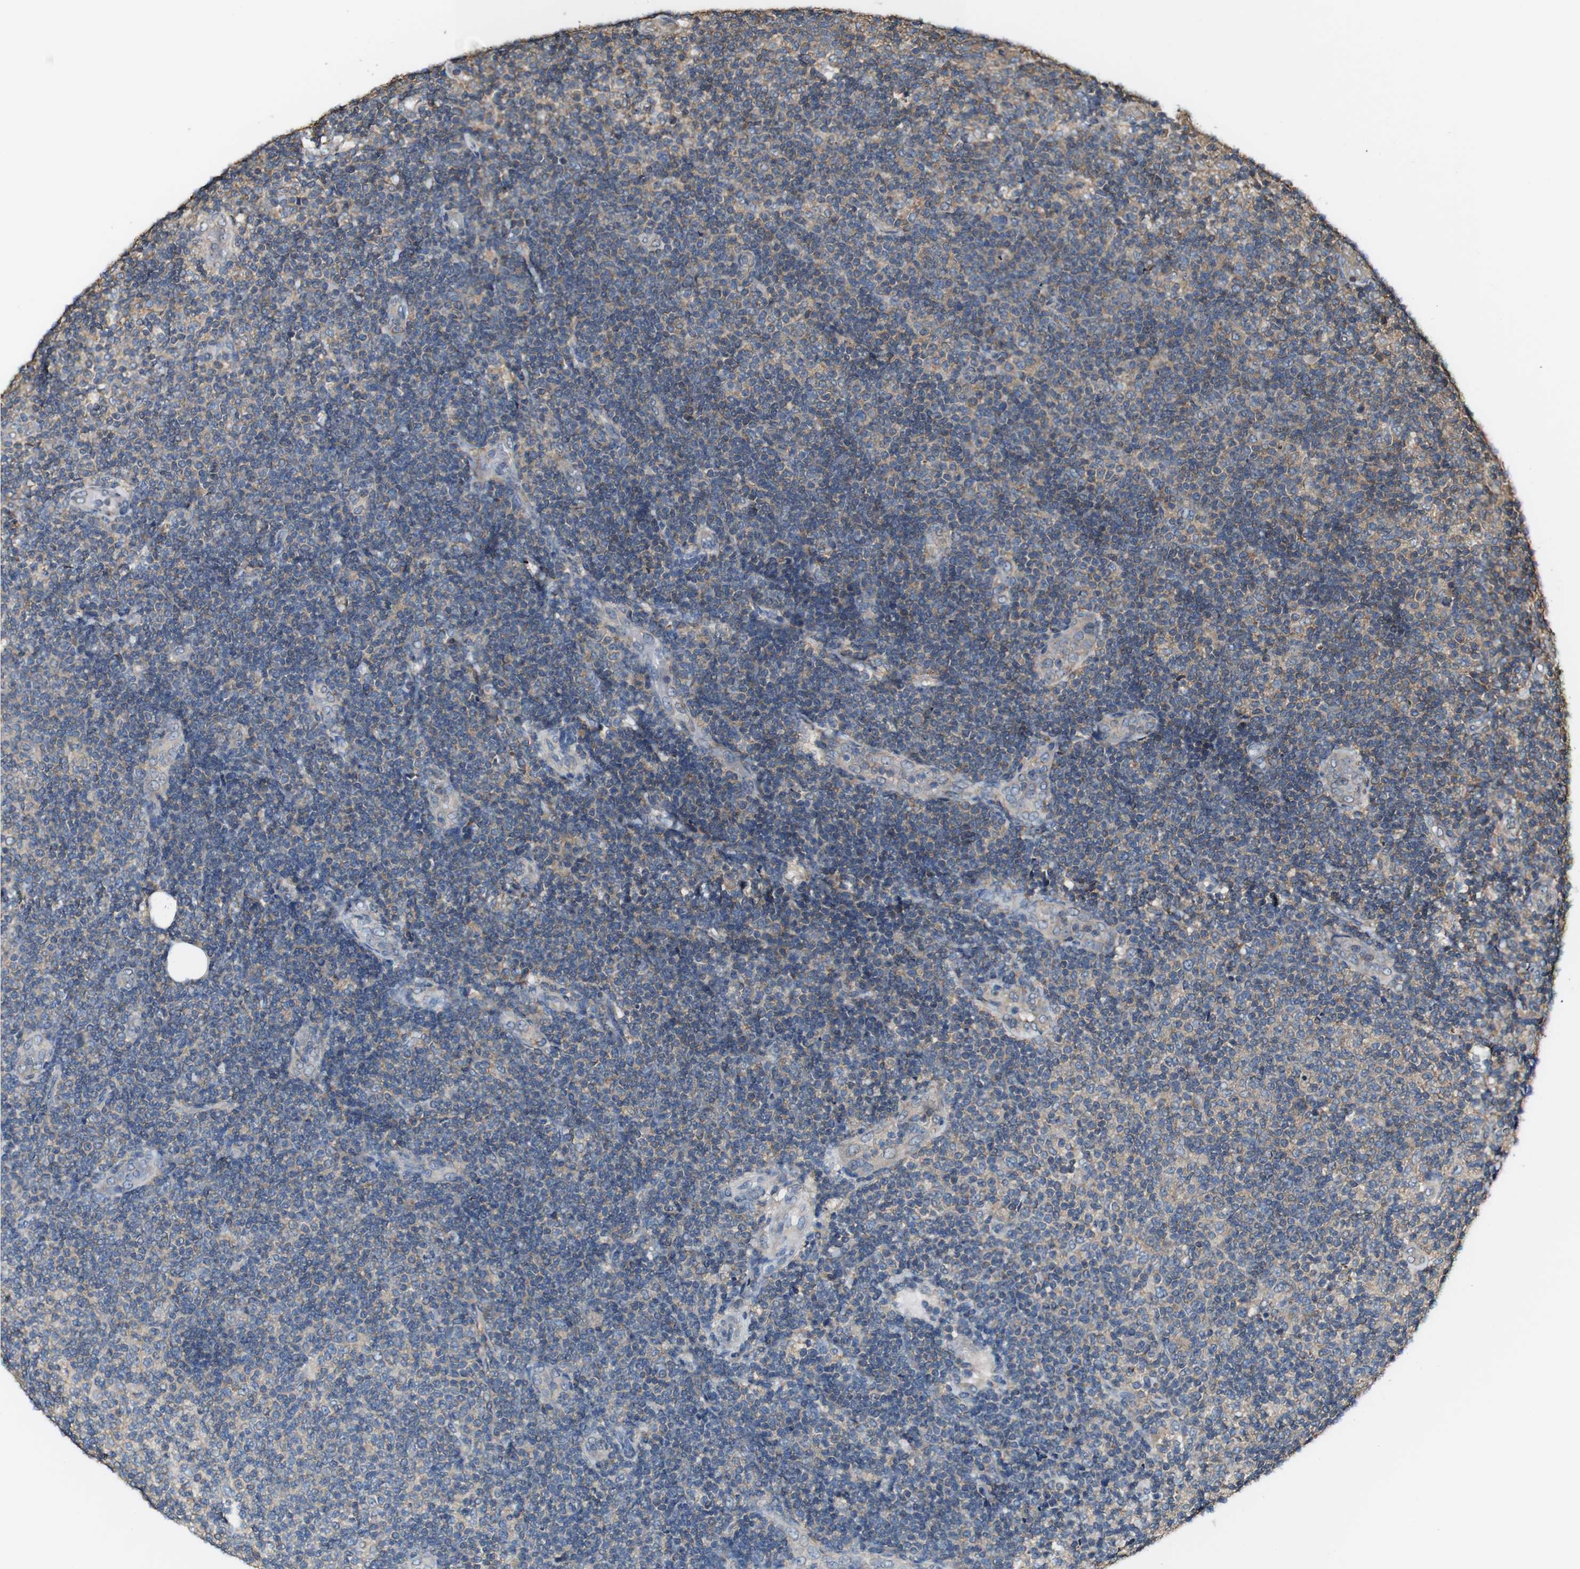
{"staining": {"intensity": "weak", "quantity": "<25%", "location": "cytoplasmic/membranous"}, "tissue": "lymphoma", "cell_type": "Tumor cells", "image_type": "cancer", "snomed": [{"axis": "morphology", "description": "Malignant lymphoma, non-Hodgkin's type, Low grade"}, {"axis": "topography", "description": "Lymph node"}], "caption": "Immunohistochemistry (IHC) image of low-grade malignant lymphoma, non-Hodgkin's type stained for a protein (brown), which displays no staining in tumor cells.", "gene": "PTPRR", "patient": {"sex": "male", "age": 83}}